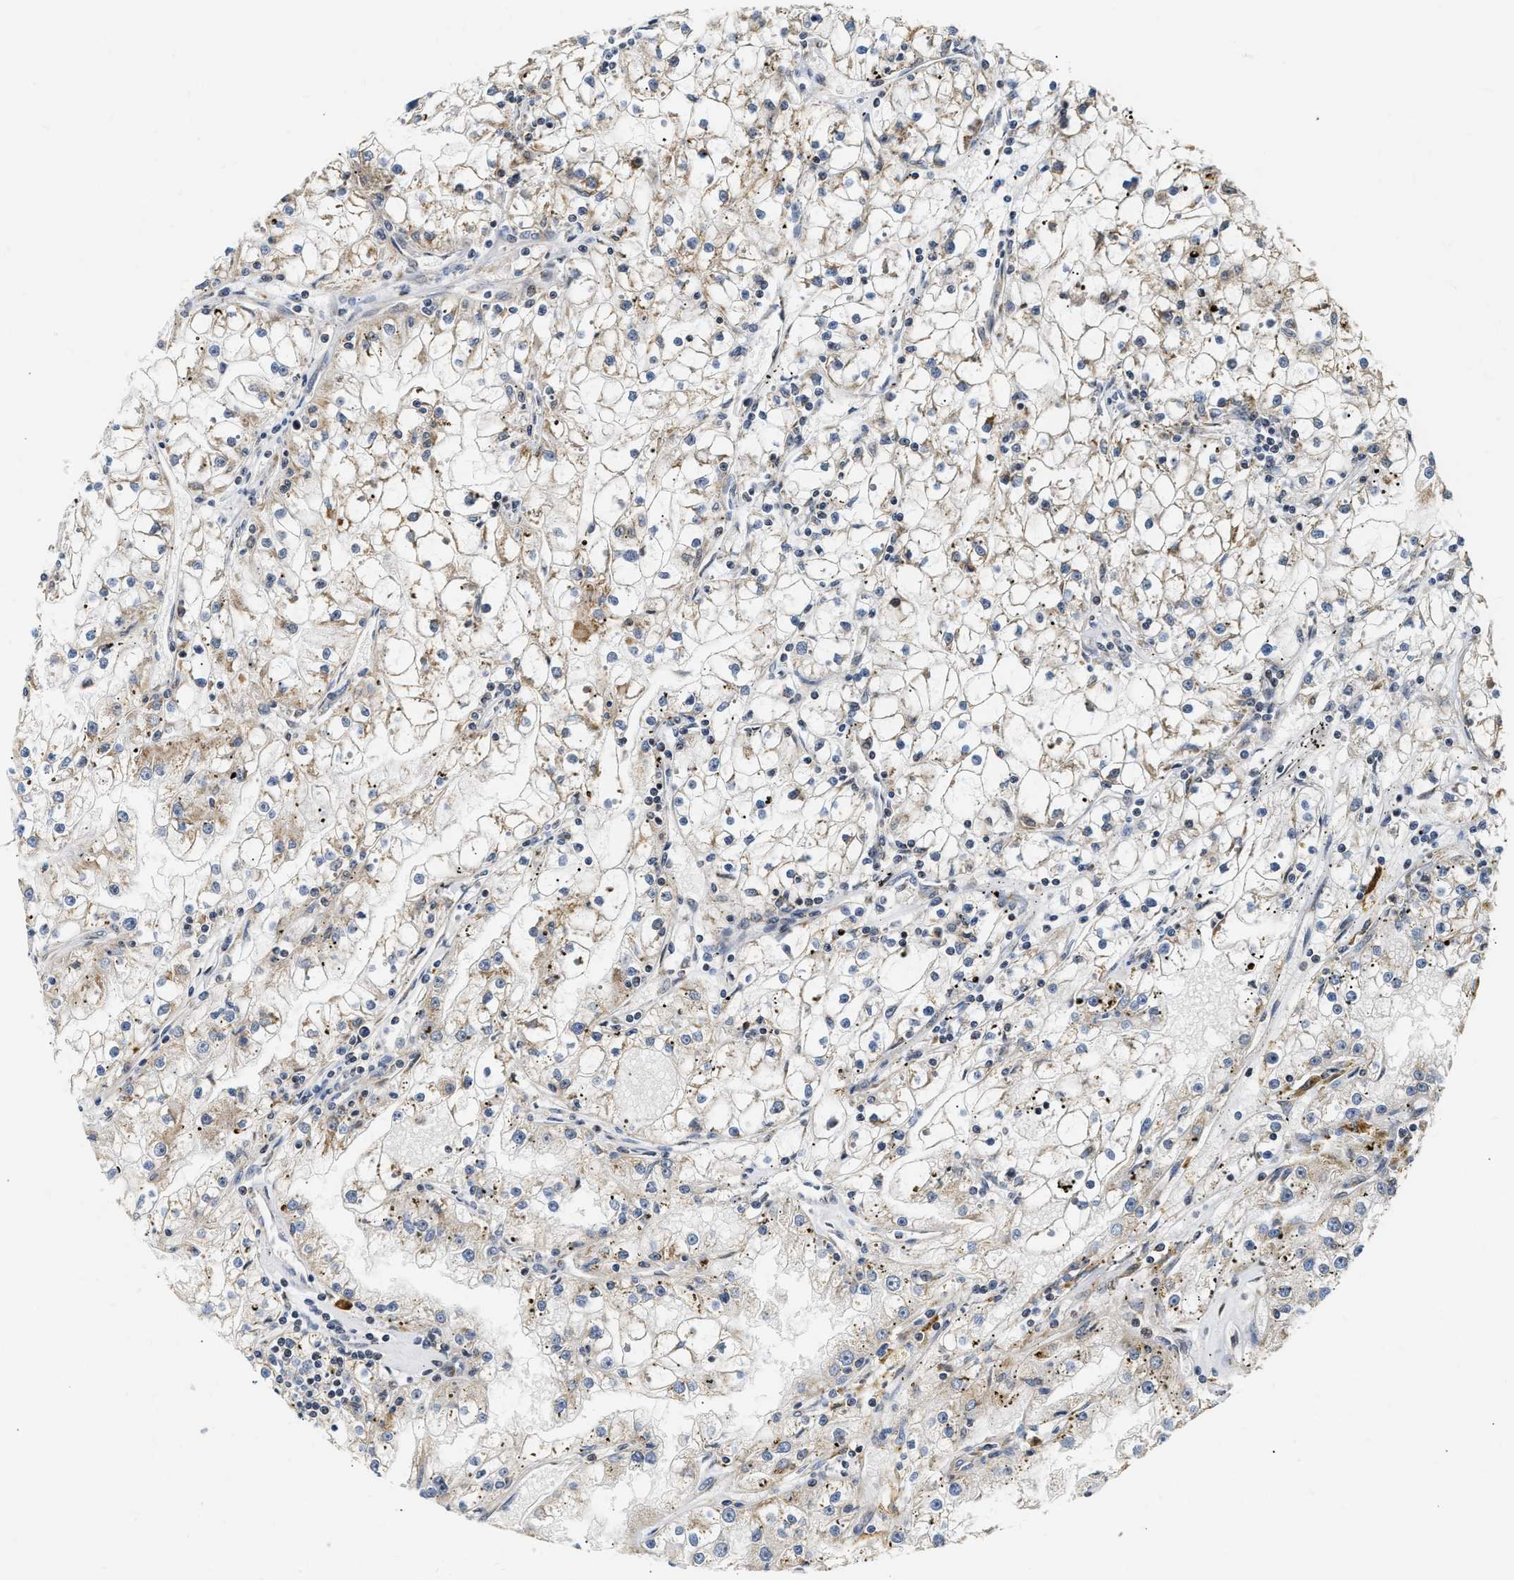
{"staining": {"intensity": "weak", "quantity": "25%-75%", "location": "cytoplasmic/membranous"}, "tissue": "renal cancer", "cell_type": "Tumor cells", "image_type": "cancer", "snomed": [{"axis": "morphology", "description": "Adenocarcinoma, NOS"}, {"axis": "topography", "description": "Kidney"}], "caption": "Immunohistochemistry (DAB) staining of renal adenocarcinoma displays weak cytoplasmic/membranous protein staining in approximately 25%-75% of tumor cells. (IHC, brightfield microscopy, high magnification).", "gene": "DEPTOR", "patient": {"sex": "male", "age": 56}}